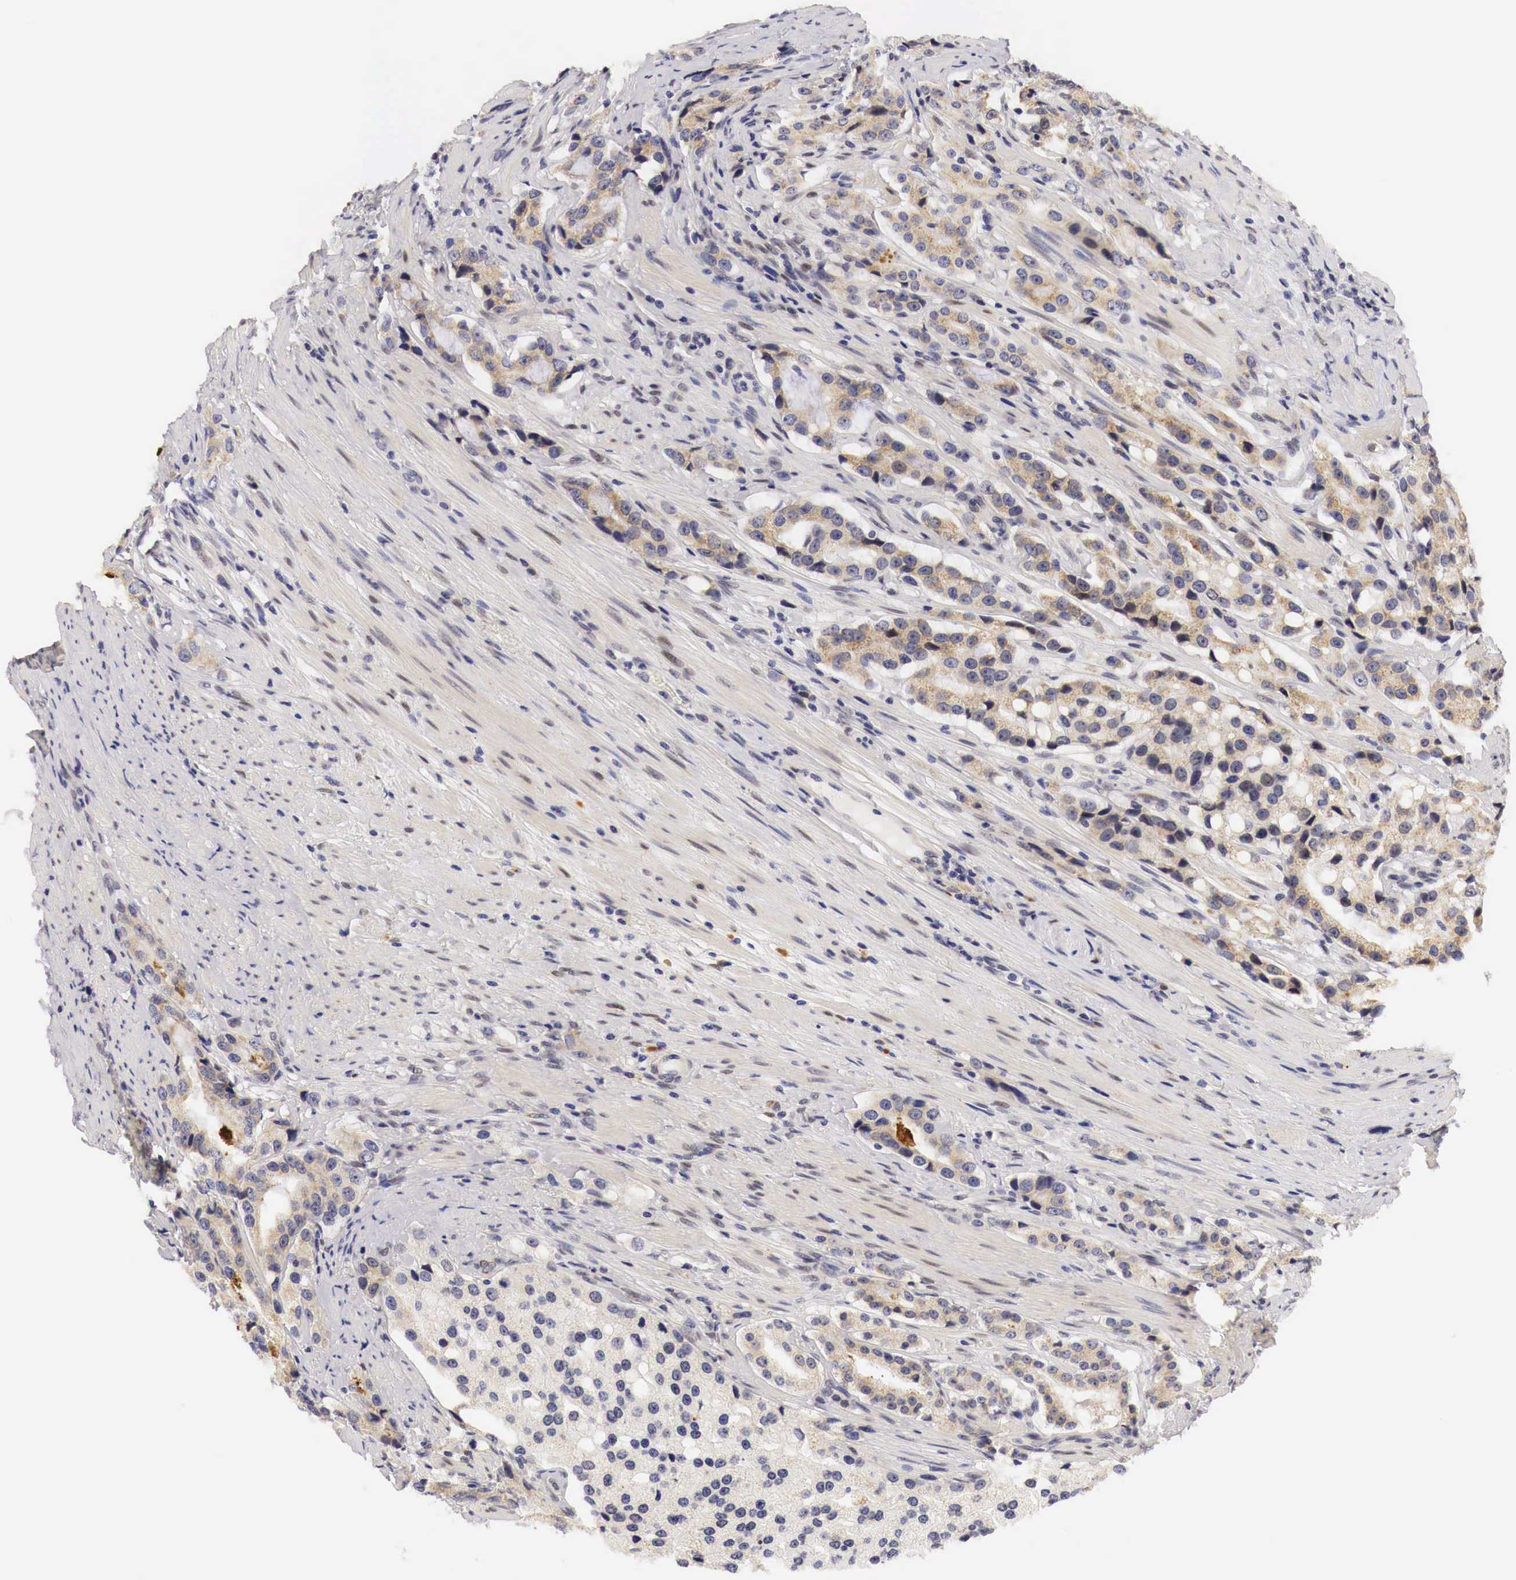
{"staining": {"intensity": "moderate", "quantity": "25%-75%", "location": "cytoplasmic/membranous"}, "tissue": "prostate cancer", "cell_type": "Tumor cells", "image_type": "cancer", "snomed": [{"axis": "morphology", "description": "Adenocarcinoma, Medium grade"}, {"axis": "topography", "description": "Prostate"}], "caption": "Brown immunohistochemical staining in human prostate cancer (adenocarcinoma (medium-grade)) shows moderate cytoplasmic/membranous positivity in approximately 25%-75% of tumor cells.", "gene": "CASP3", "patient": {"sex": "male", "age": 72}}